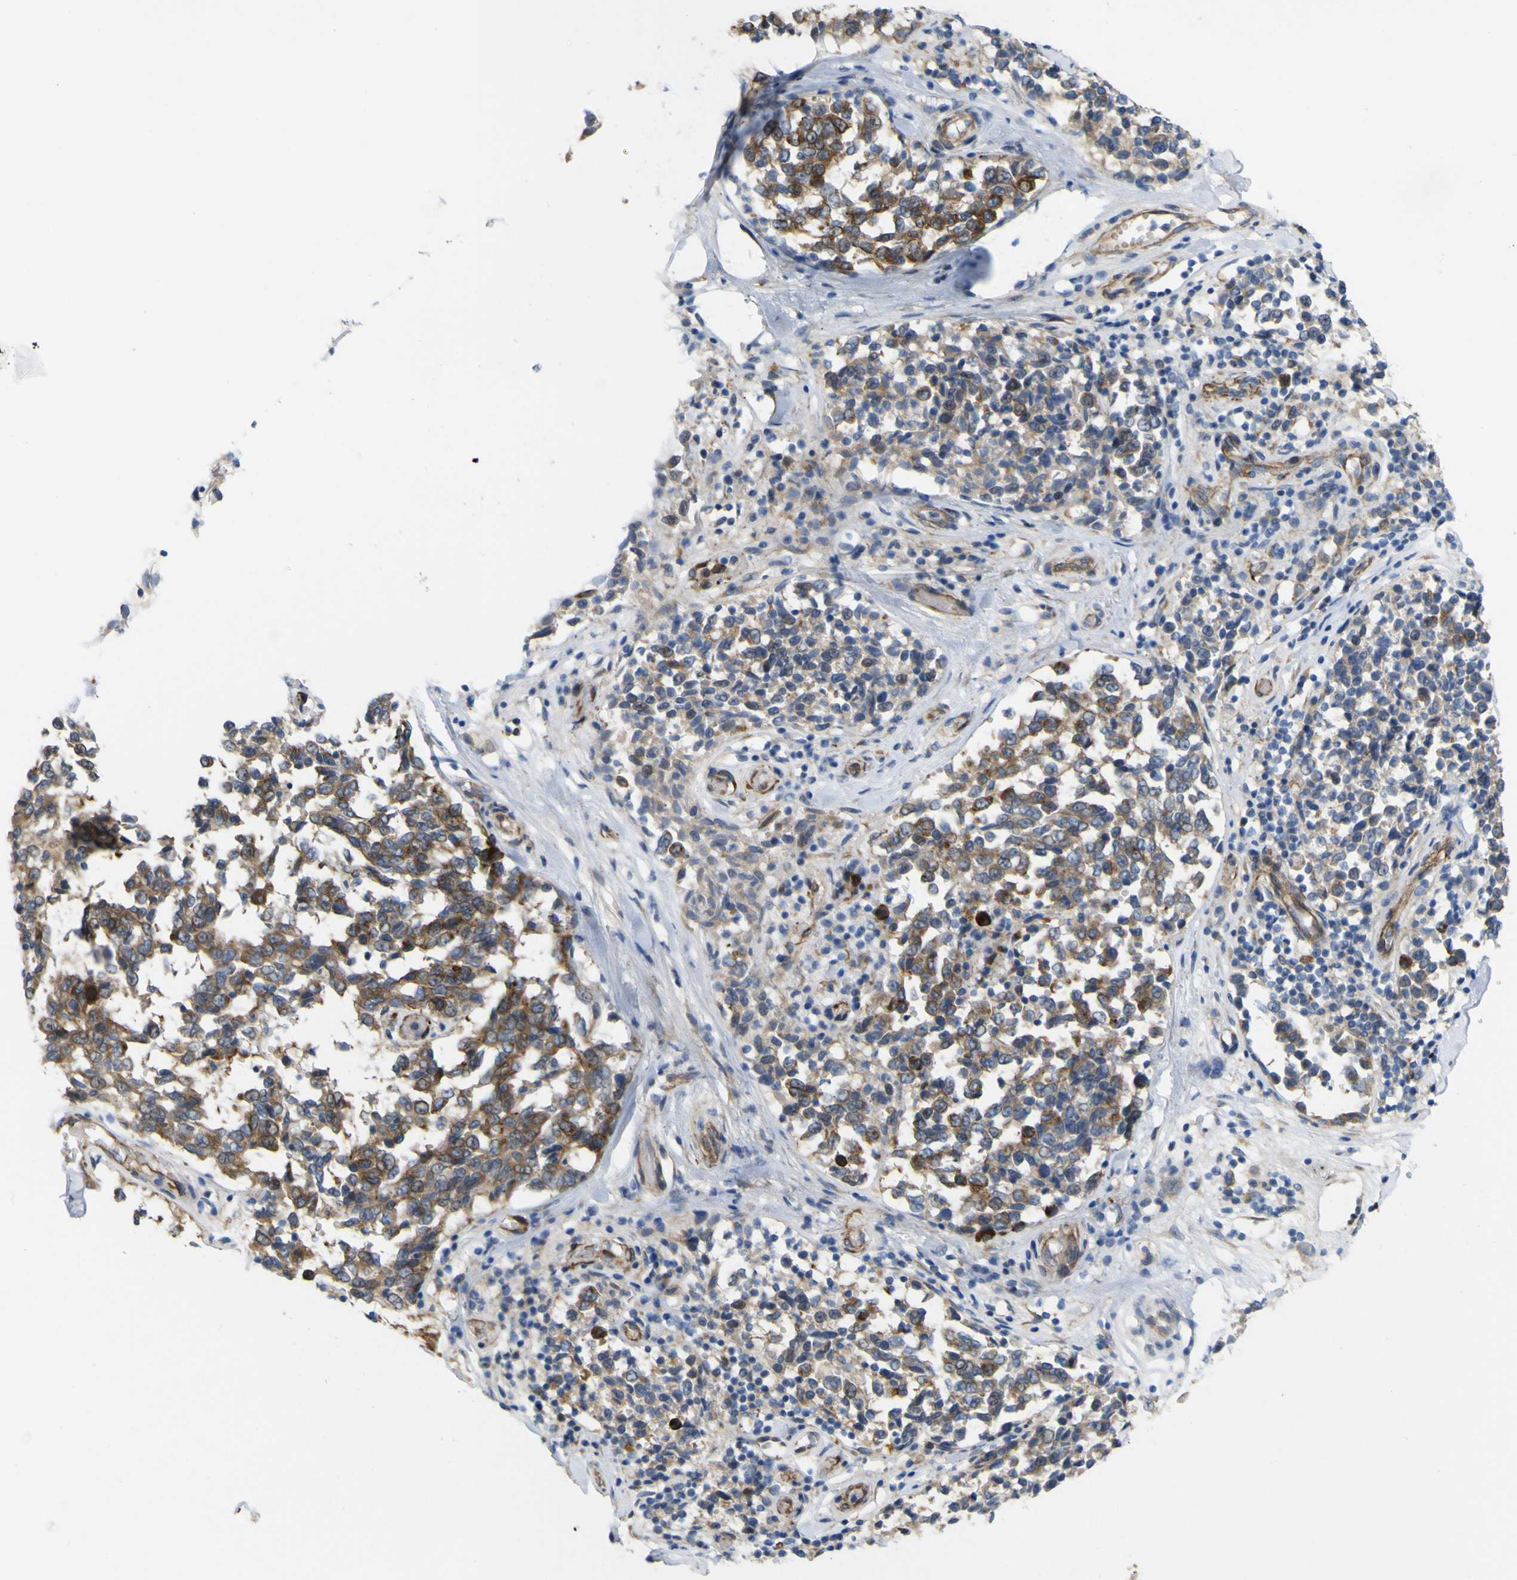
{"staining": {"intensity": "moderate", "quantity": ">75%", "location": "cytoplasmic/membranous"}, "tissue": "melanoma", "cell_type": "Tumor cells", "image_type": "cancer", "snomed": [{"axis": "morphology", "description": "Malignant melanoma, NOS"}, {"axis": "topography", "description": "Skin"}], "caption": "Protein expression by immunohistochemistry displays moderate cytoplasmic/membranous staining in approximately >75% of tumor cells in malignant melanoma.", "gene": "JPH1", "patient": {"sex": "female", "age": 64}}